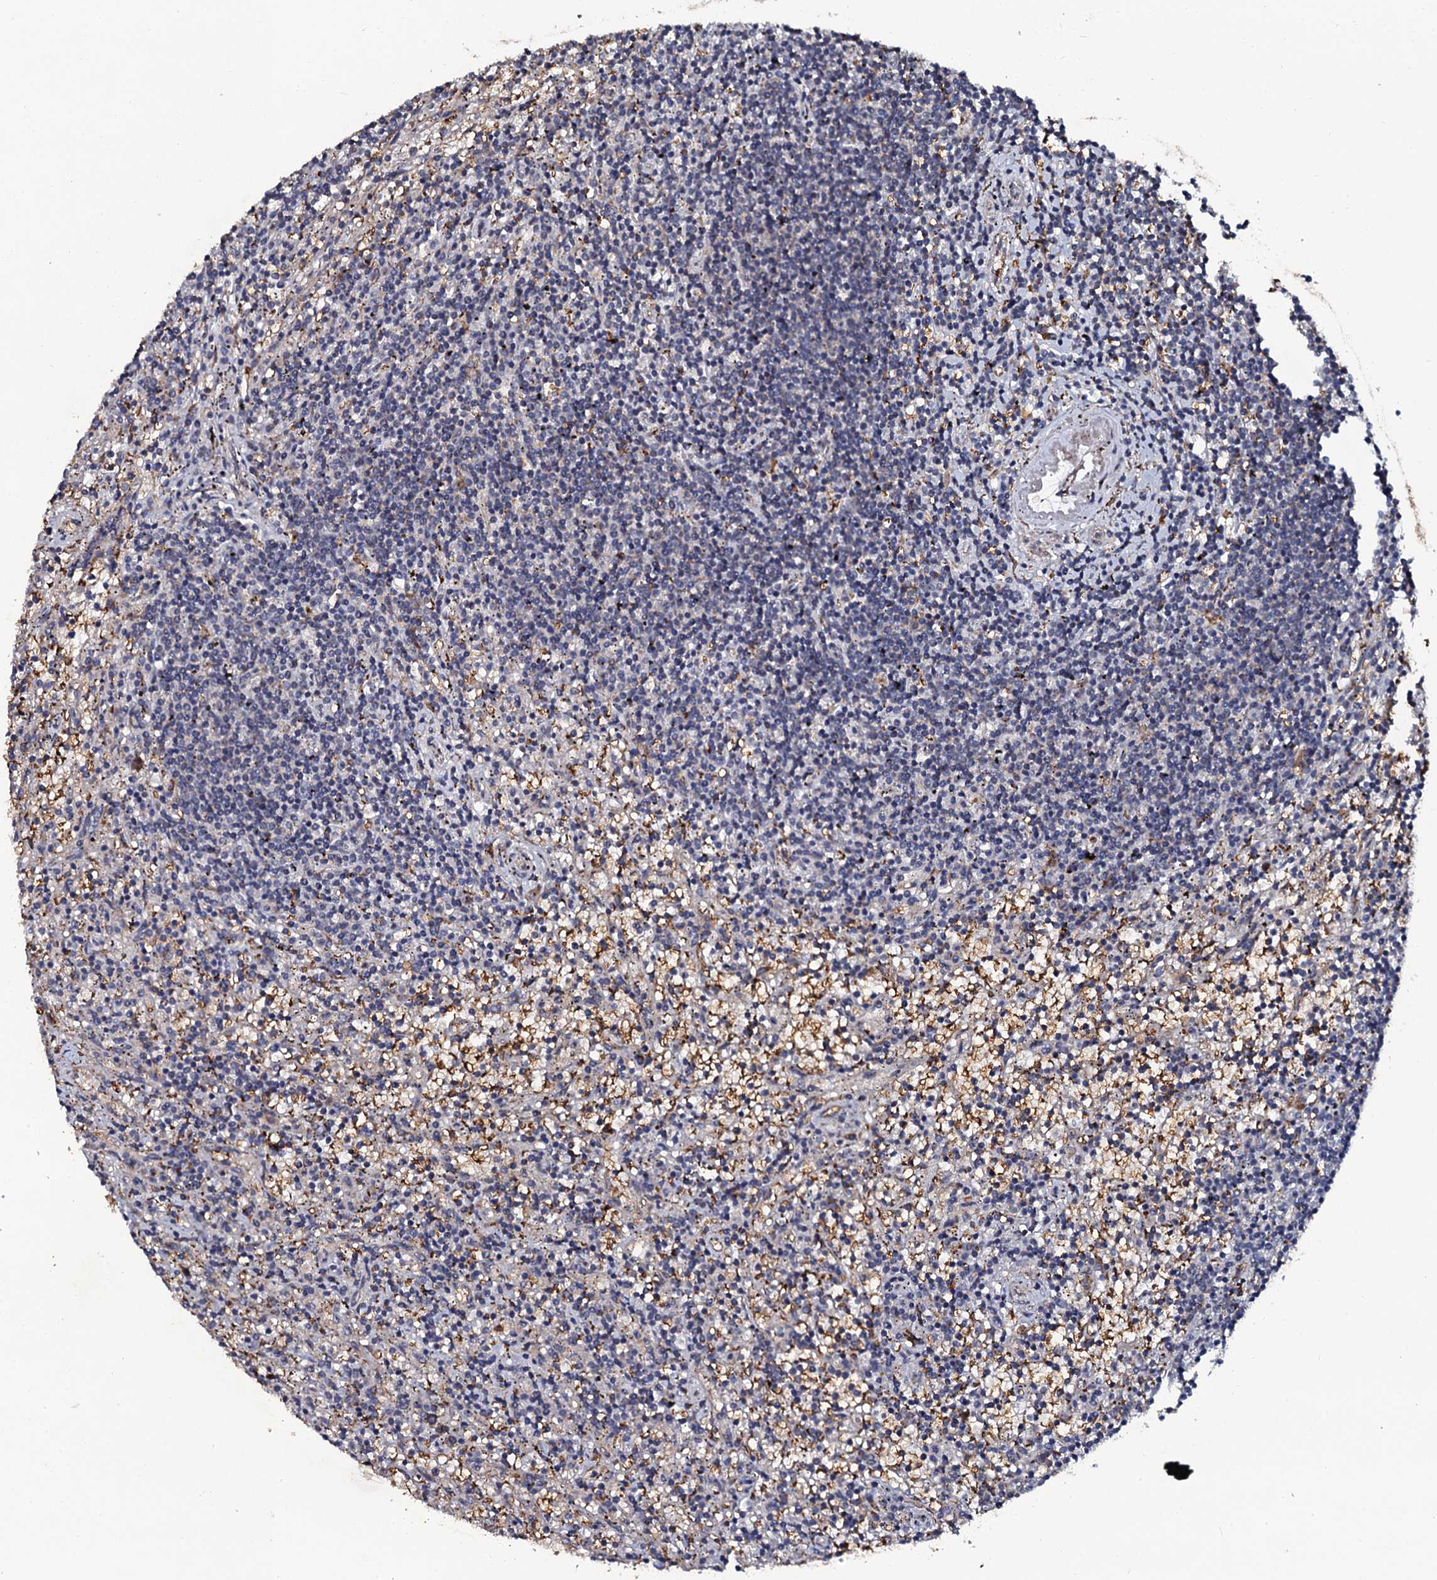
{"staining": {"intensity": "negative", "quantity": "none", "location": "none"}, "tissue": "lymphoma", "cell_type": "Tumor cells", "image_type": "cancer", "snomed": [{"axis": "morphology", "description": "Malignant lymphoma, non-Hodgkin's type, Low grade"}, {"axis": "topography", "description": "Spleen"}], "caption": "A high-resolution micrograph shows immunohistochemistry (IHC) staining of low-grade malignant lymphoma, non-Hodgkin's type, which exhibits no significant positivity in tumor cells.", "gene": "LRRC28", "patient": {"sex": "male", "age": 76}}